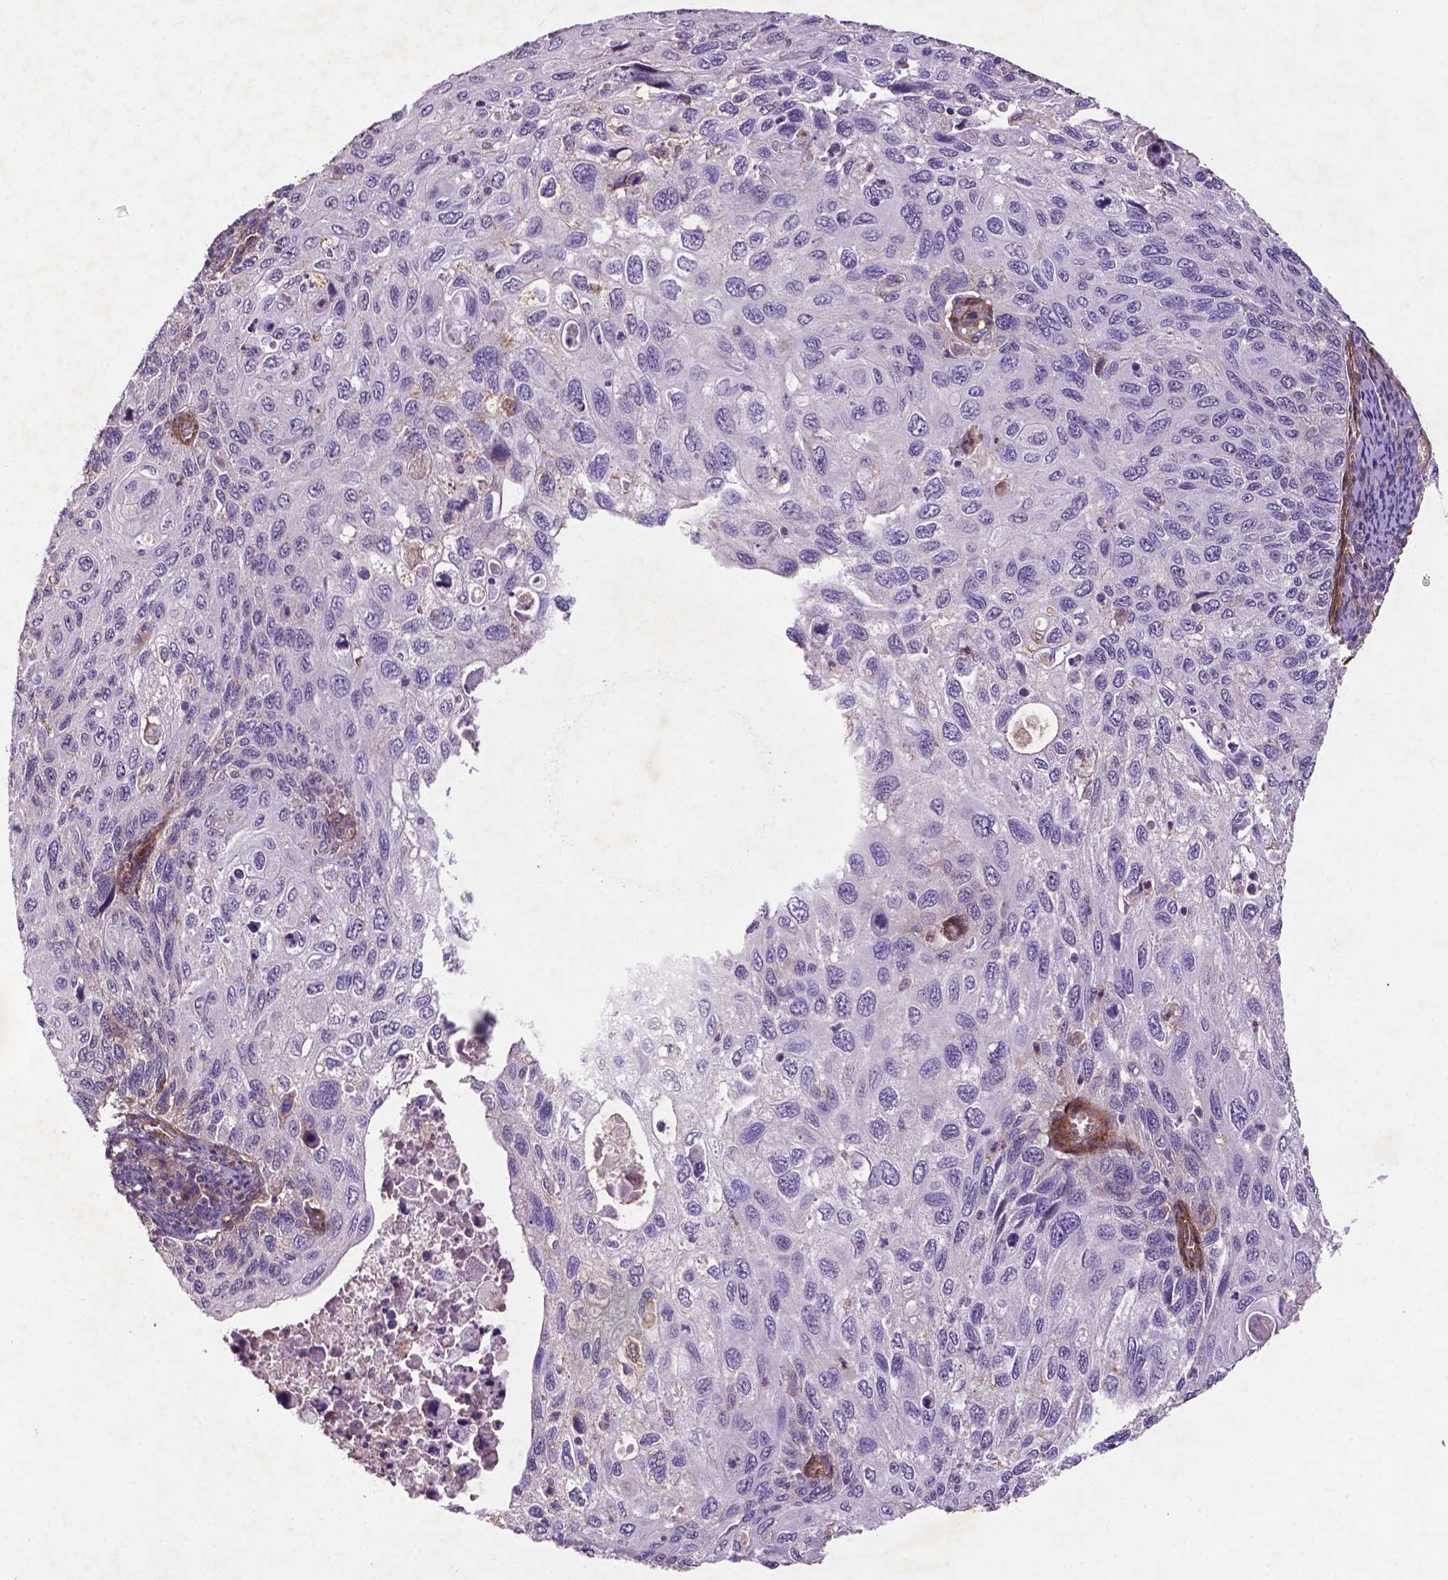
{"staining": {"intensity": "negative", "quantity": "none", "location": "none"}, "tissue": "cervical cancer", "cell_type": "Tumor cells", "image_type": "cancer", "snomed": [{"axis": "morphology", "description": "Squamous cell carcinoma, NOS"}, {"axis": "topography", "description": "Cervix"}], "caption": "Human cervical squamous cell carcinoma stained for a protein using IHC displays no positivity in tumor cells.", "gene": "RRAS", "patient": {"sex": "female", "age": 70}}